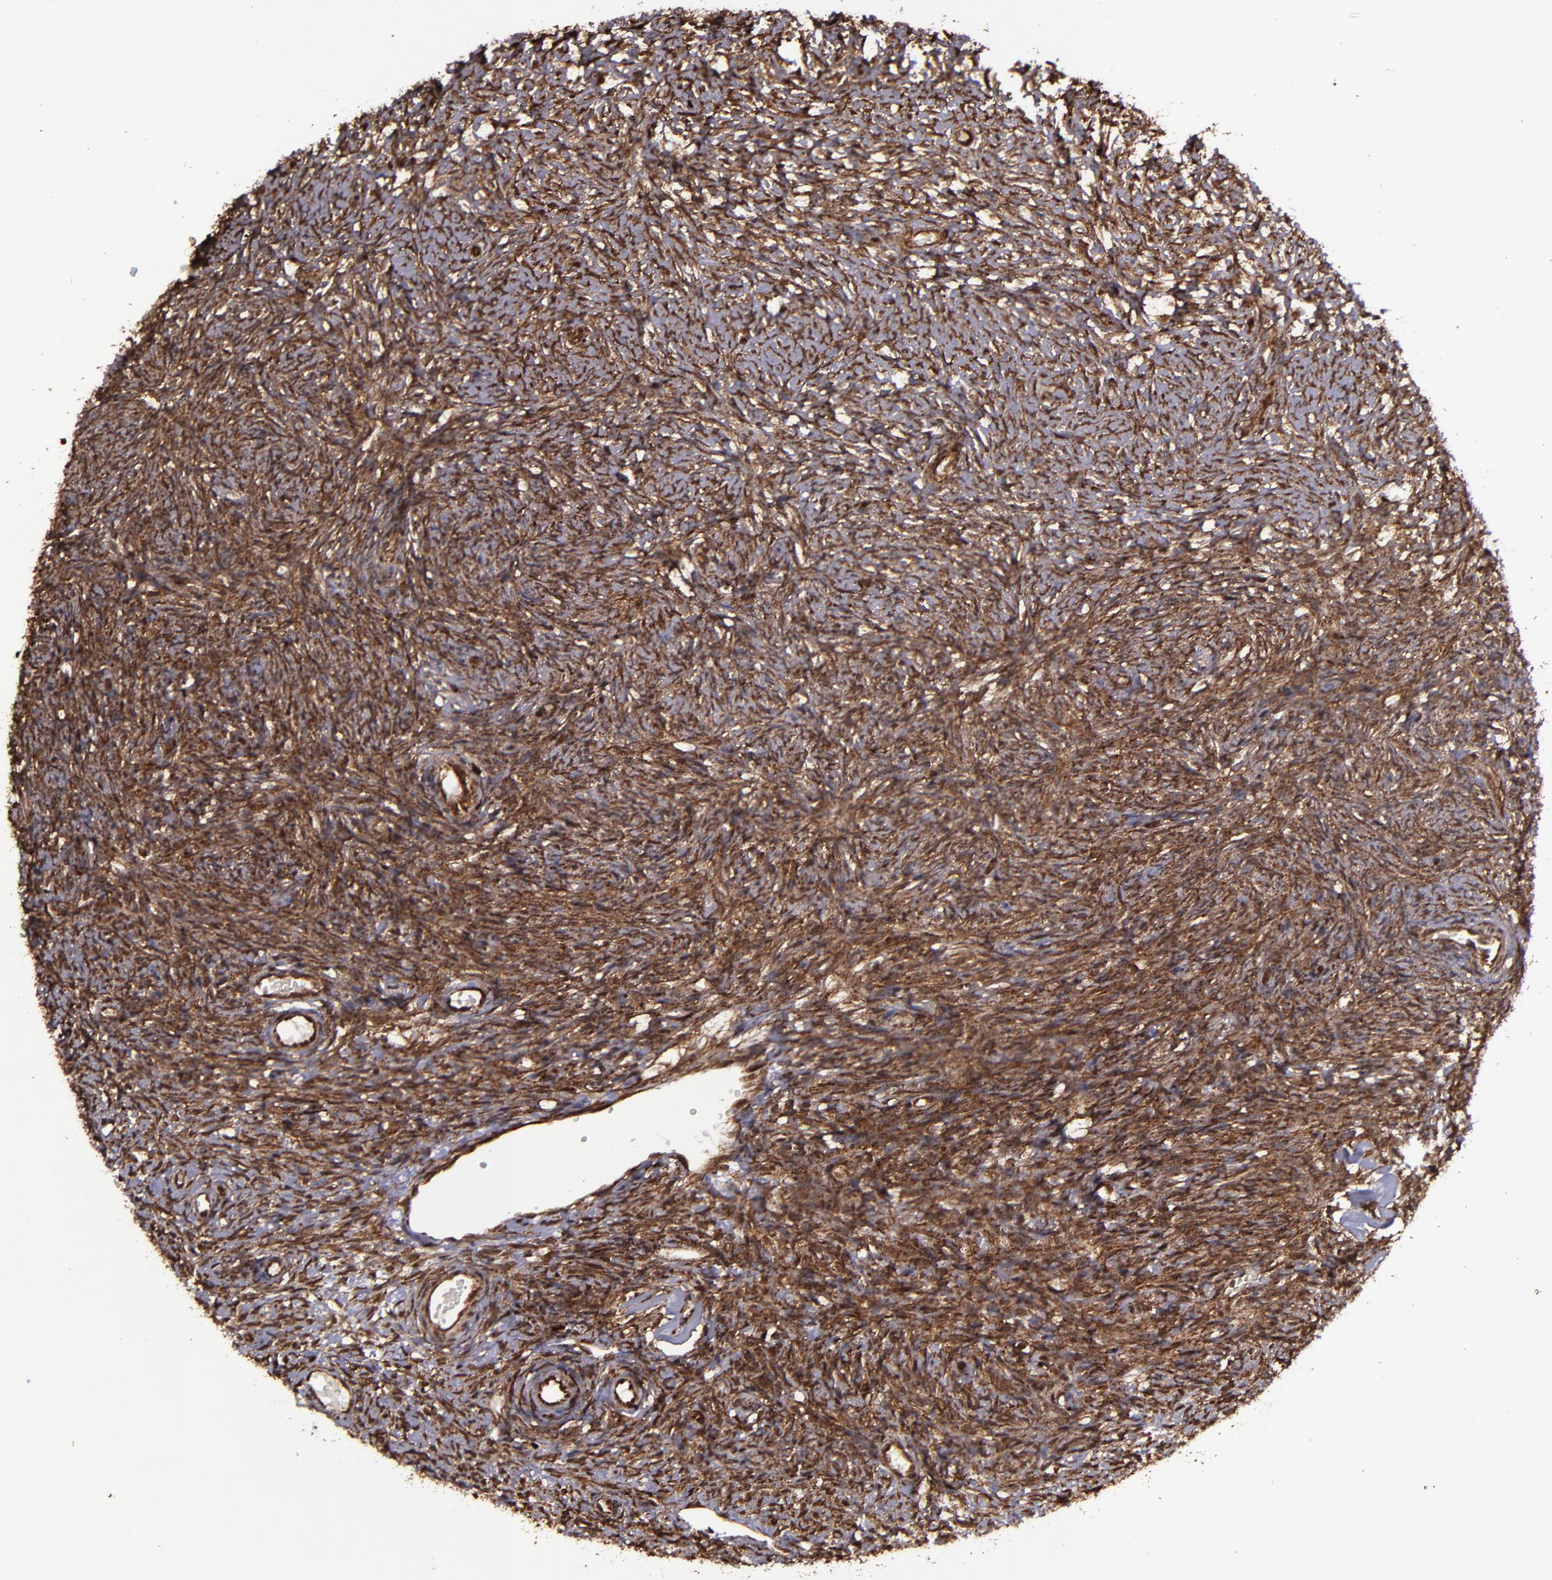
{"staining": {"intensity": "strong", "quantity": ">75%", "location": "cytoplasmic/membranous,nuclear"}, "tissue": "ovary", "cell_type": "Follicle cells", "image_type": "normal", "snomed": [{"axis": "morphology", "description": "Normal tissue, NOS"}, {"axis": "topography", "description": "Ovary"}], "caption": "About >75% of follicle cells in normal human ovary reveal strong cytoplasmic/membranous,nuclear protein expression as visualized by brown immunohistochemical staining.", "gene": "EIF4ENIF1", "patient": {"sex": "female", "age": 35}}